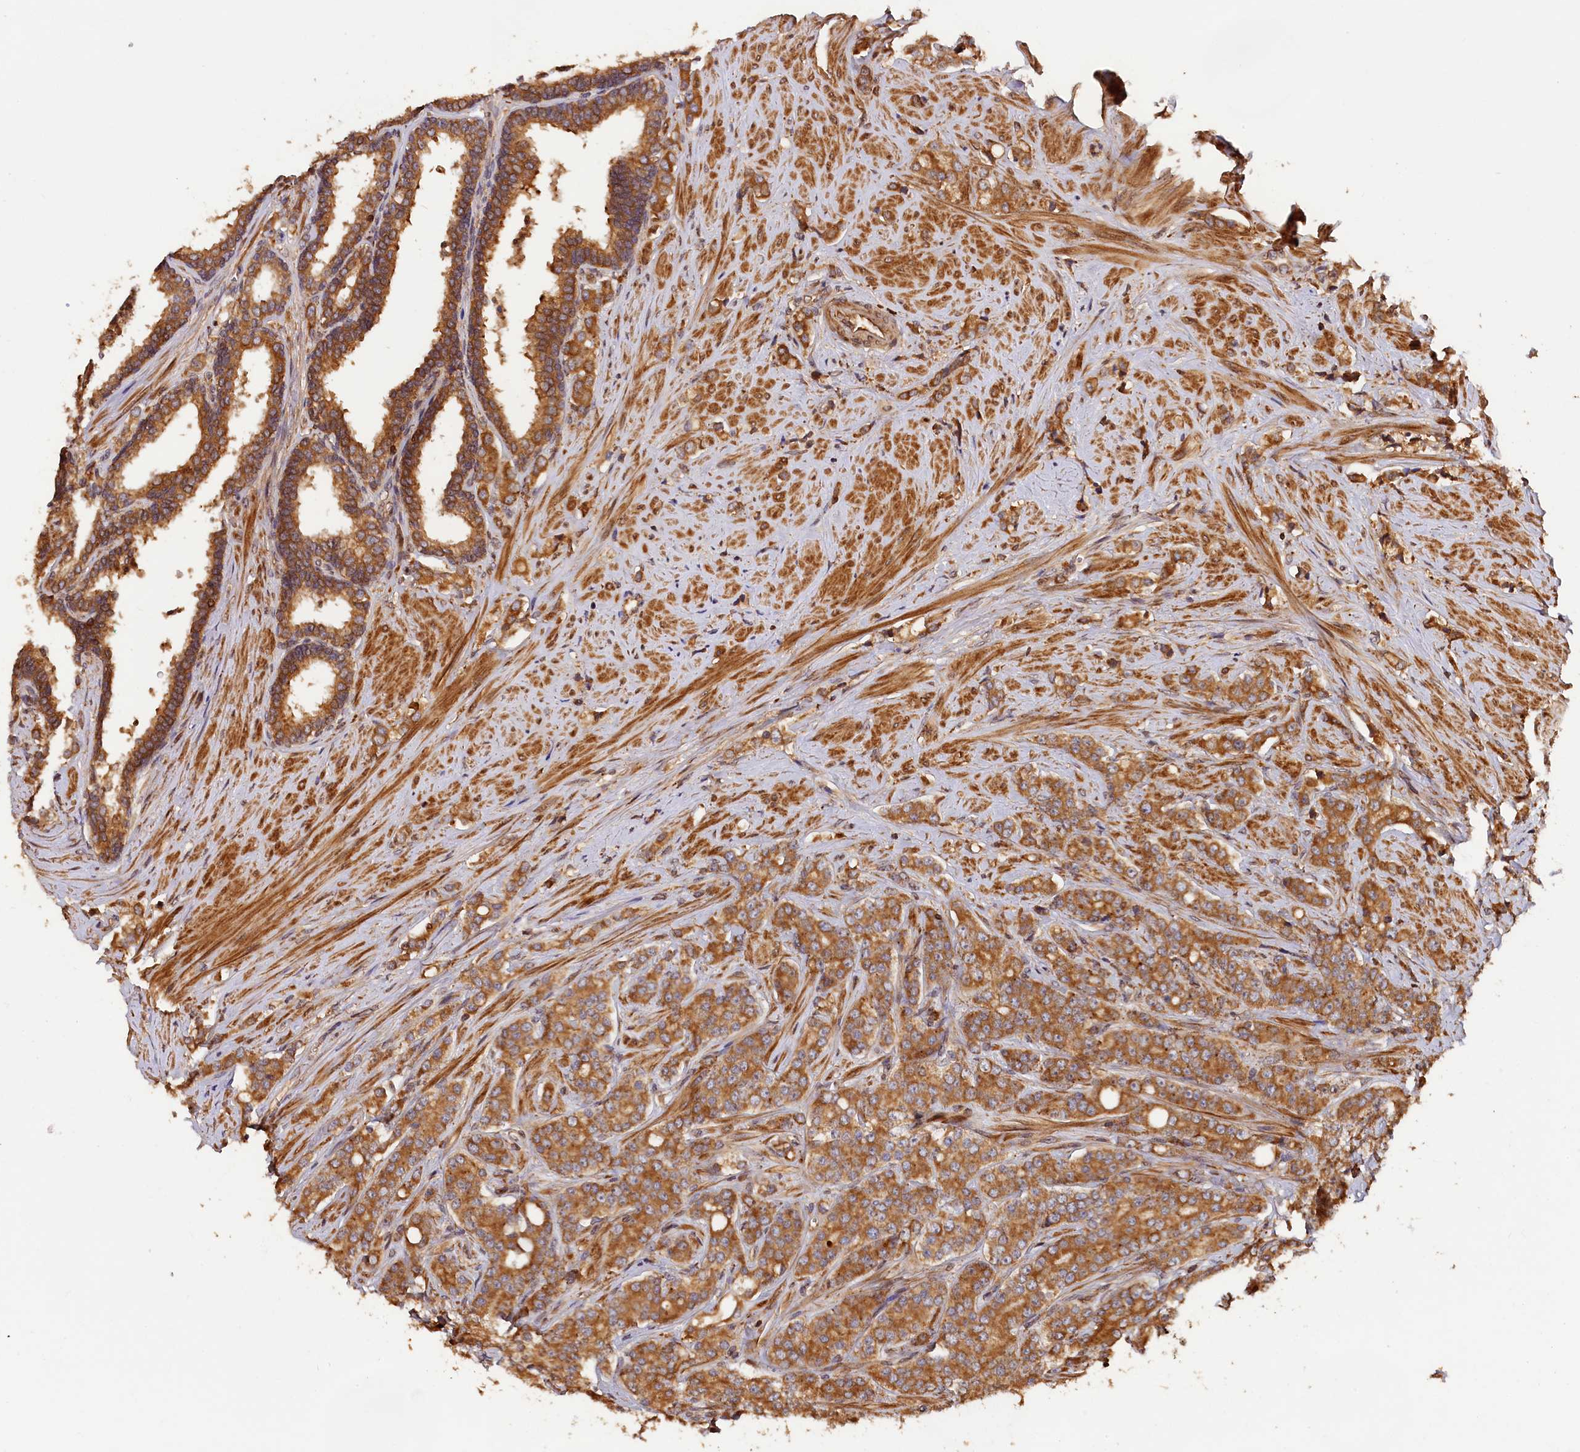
{"staining": {"intensity": "moderate", "quantity": ">75%", "location": "cytoplasmic/membranous"}, "tissue": "prostate cancer", "cell_type": "Tumor cells", "image_type": "cancer", "snomed": [{"axis": "morphology", "description": "Adenocarcinoma, High grade"}, {"axis": "topography", "description": "Prostate"}], "caption": "The immunohistochemical stain shows moderate cytoplasmic/membranous expression in tumor cells of prostate cancer (adenocarcinoma (high-grade)) tissue.", "gene": "HMOX2", "patient": {"sex": "male", "age": 62}}